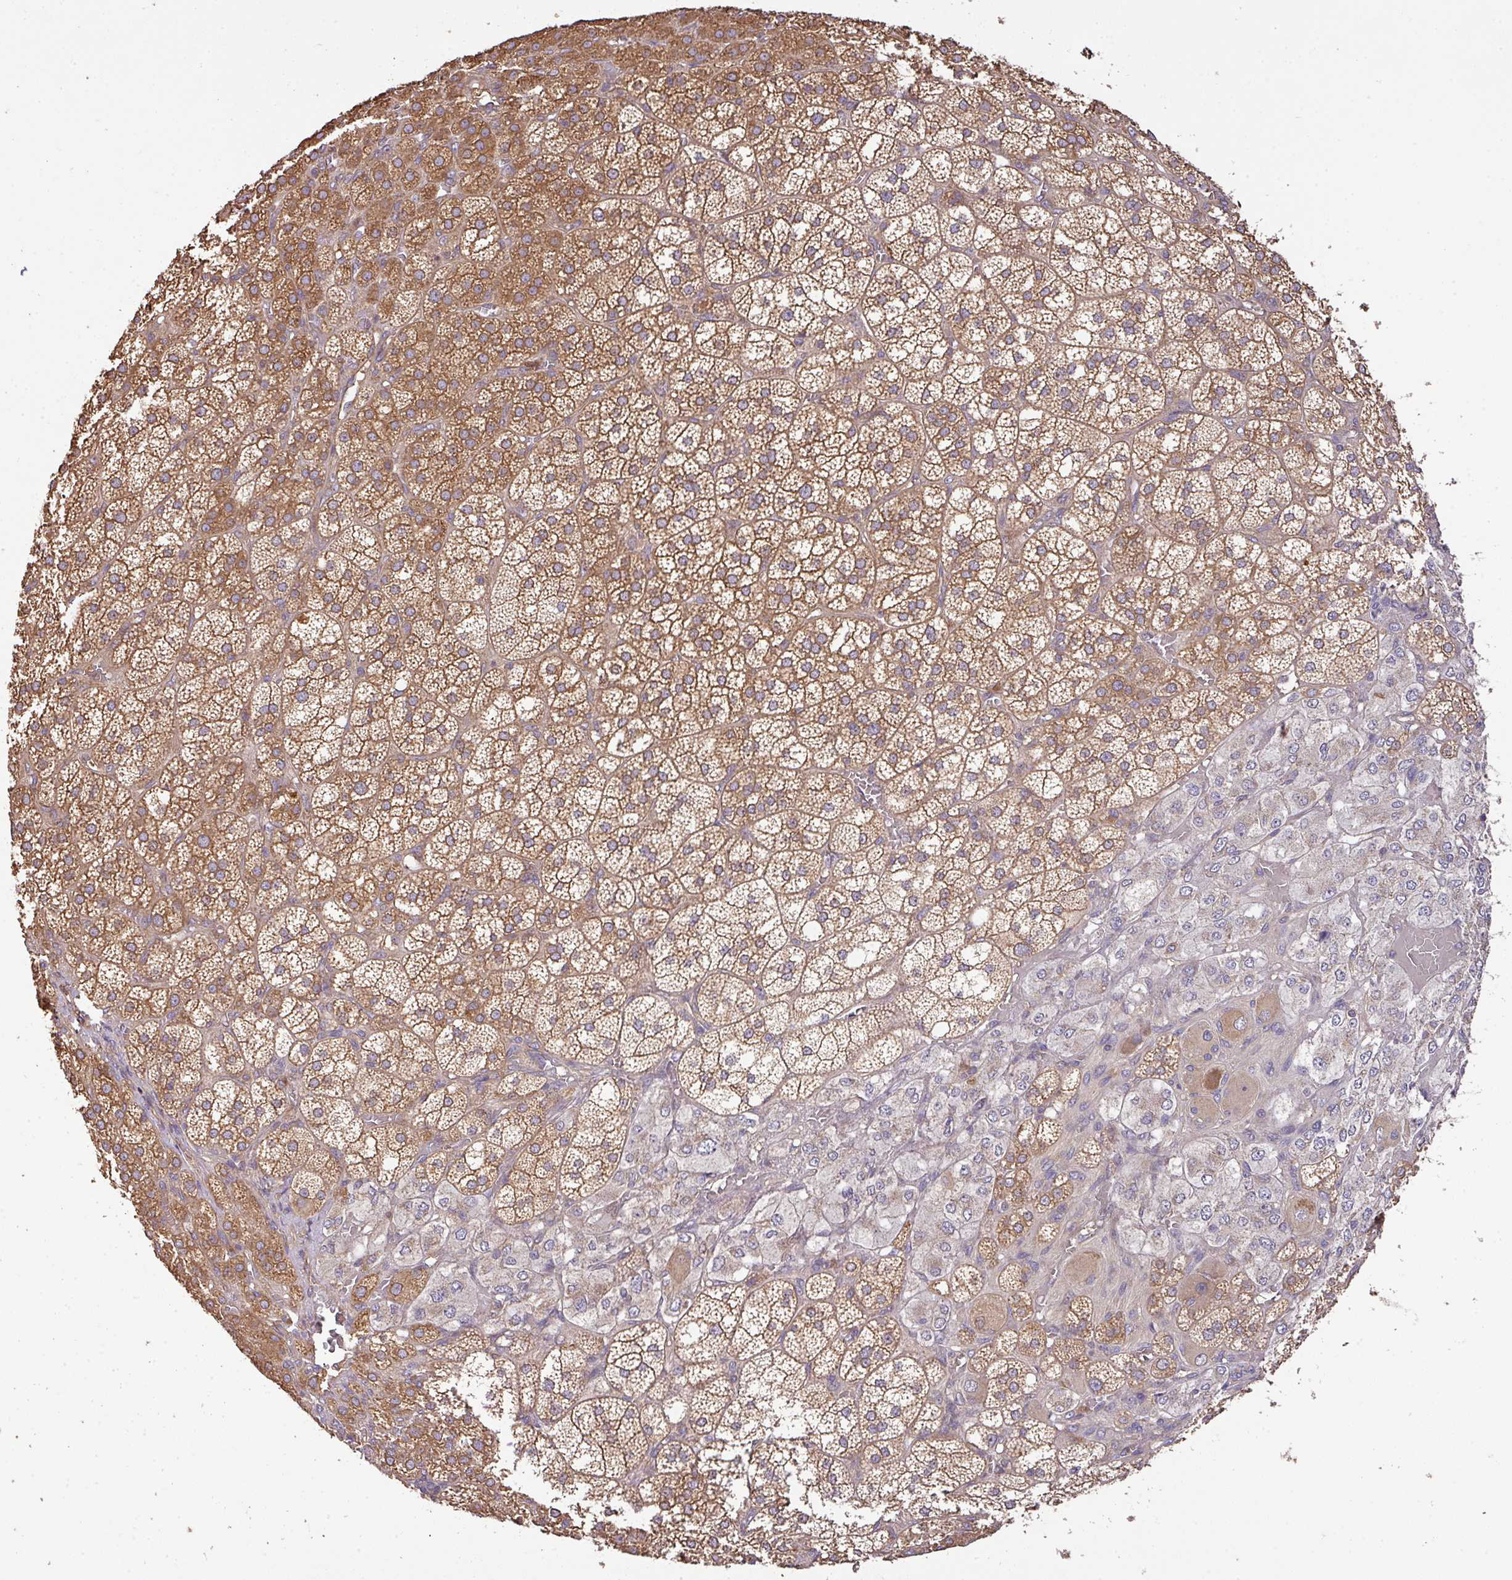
{"staining": {"intensity": "moderate", "quantity": ">75%", "location": "cytoplasmic/membranous"}, "tissue": "adrenal gland", "cell_type": "Glandular cells", "image_type": "normal", "snomed": [{"axis": "morphology", "description": "Normal tissue, NOS"}, {"axis": "topography", "description": "Adrenal gland"}], "caption": "IHC histopathology image of normal adrenal gland stained for a protein (brown), which exhibits medium levels of moderate cytoplasmic/membranous expression in approximately >75% of glandular cells.", "gene": "GSPT1", "patient": {"sex": "female", "age": 60}}